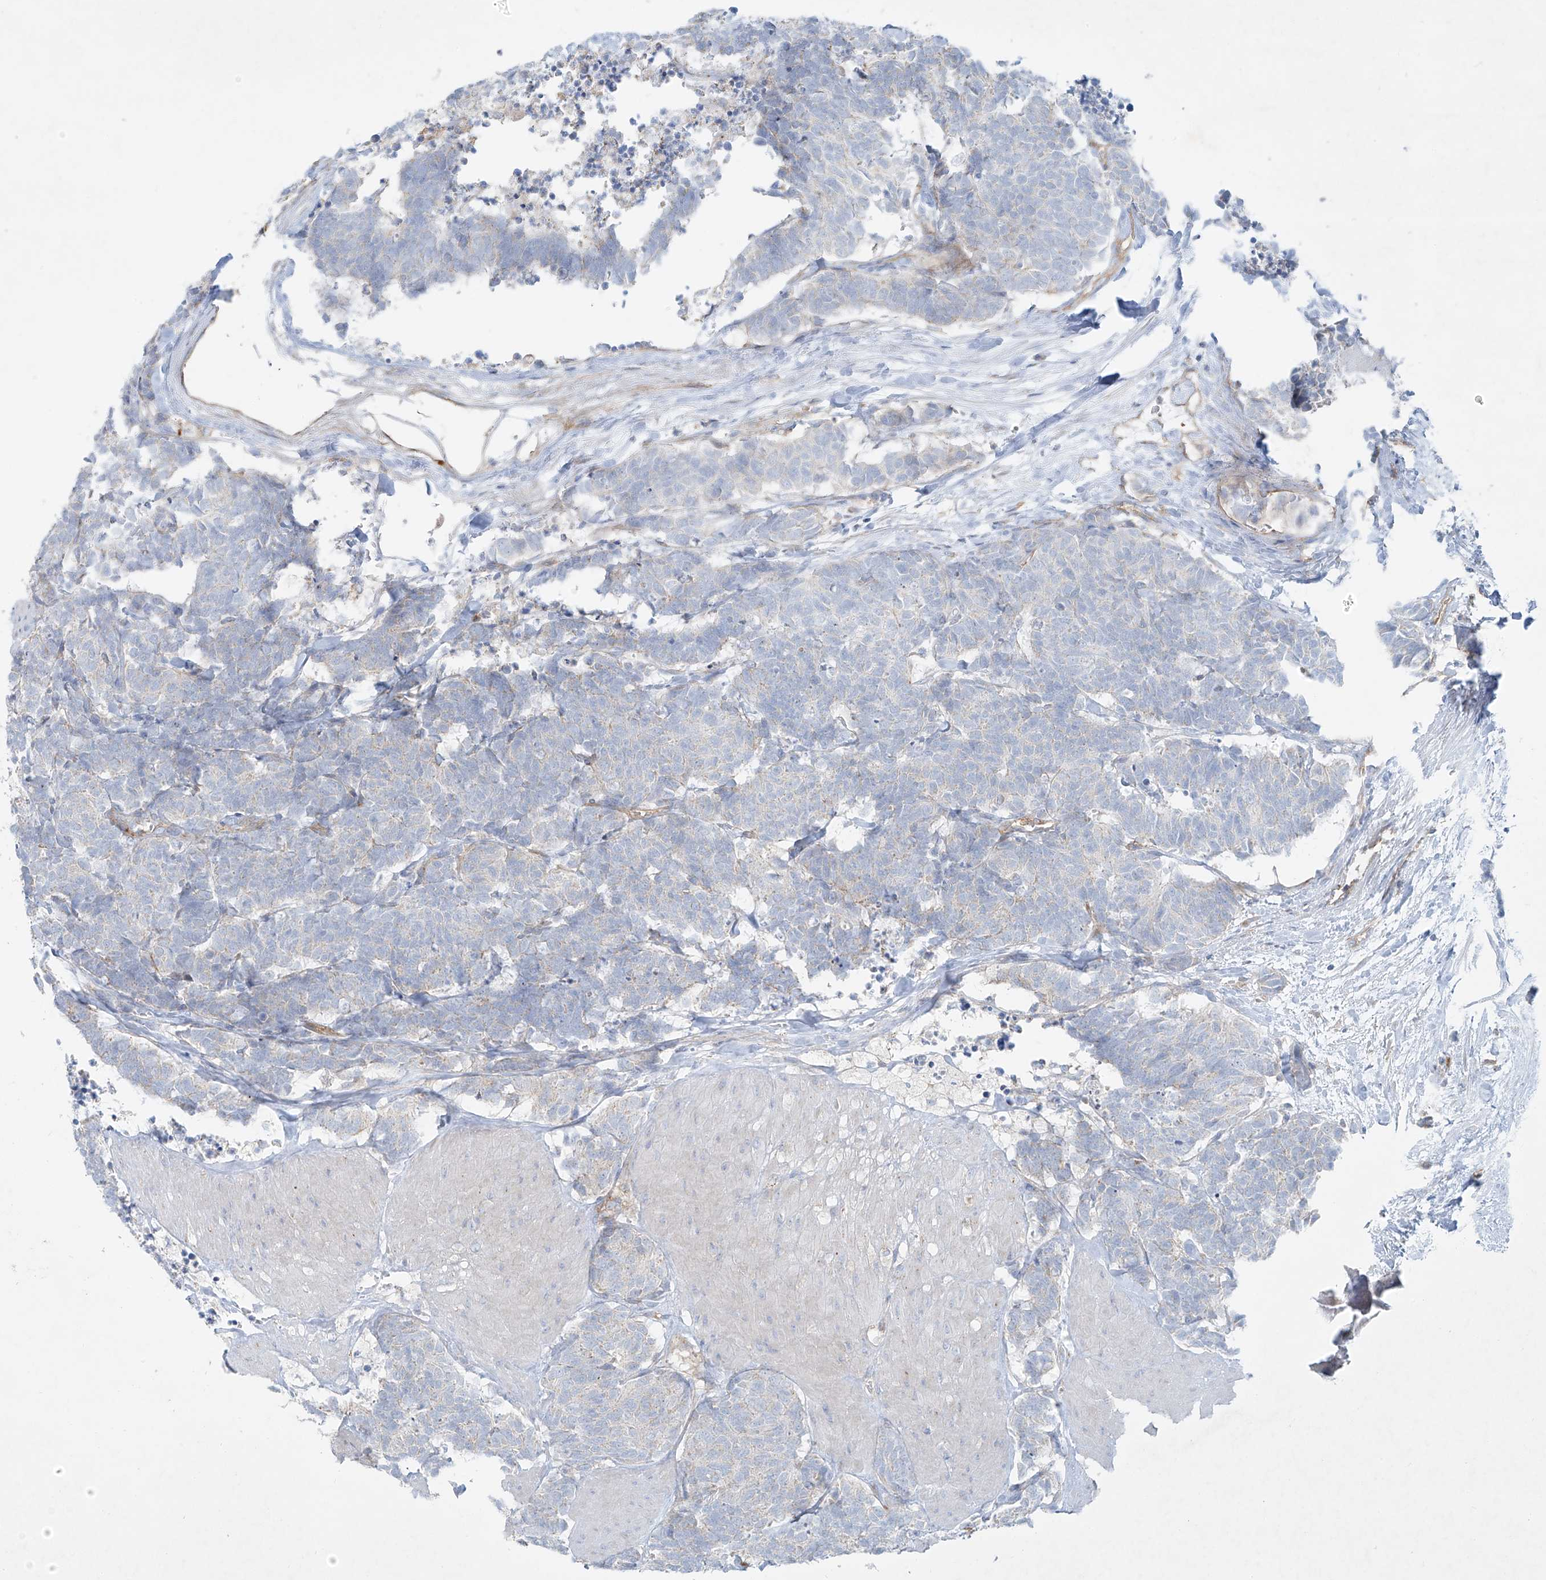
{"staining": {"intensity": "negative", "quantity": "none", "location": "none"}, "tissue": "carcinoid", "cell_type": "Tumor cells", "image_type": "cancer", "snomed": [{"axis": "morphology", "description": "Carcinoma, NOS"}, {"axis": "morphology", "description": "Carcinoid, malignant, NOS"}, {"axis": "topography", "description": "Urinary bladder"}], "caption": "Carcinoid stained for a protein using immunohistochemistry exhibits no staining tumor cells.", "gene": "VAMP5", "patient": {"sex": "male", "age": 57}}